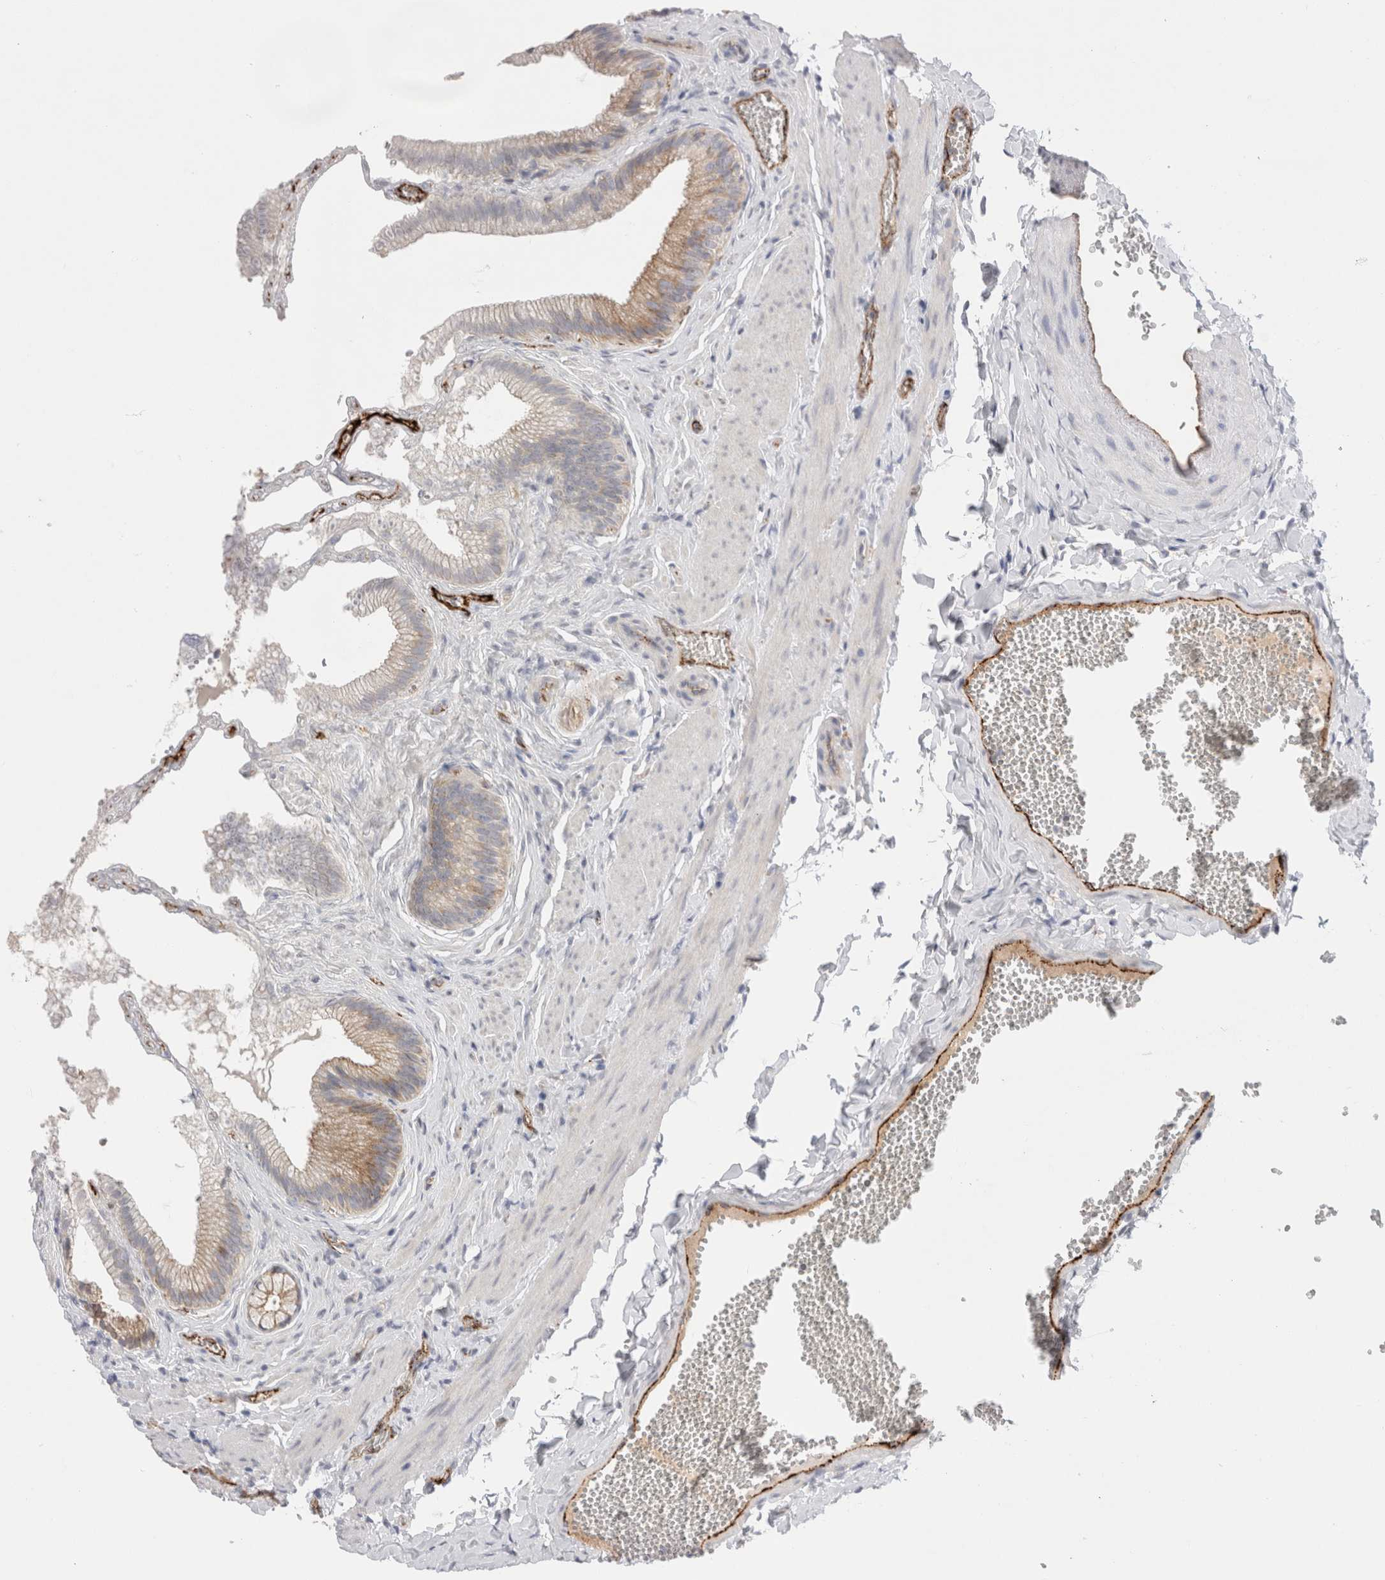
{"staining": {"intensity": "weak", "quantity": "25%-75%", "location": "cytoplasmic/membranous"}, "tissue": "gallbladder", "cell_type": "Glandular cells", "image_type": "normal", "snomed": [{"axis": "morphology", "description": "Normal tissue, NOS"}, {"axis": "topography", "description": "Gallbladder"}], "caption": "Protein expression analysis of benign gallbladder displays weak cytoplasmic/membranous positivity in about 25%-75% of glandular cells.", "gene": "CNPY4", "patient": {"sex": "male", "age": 38}}